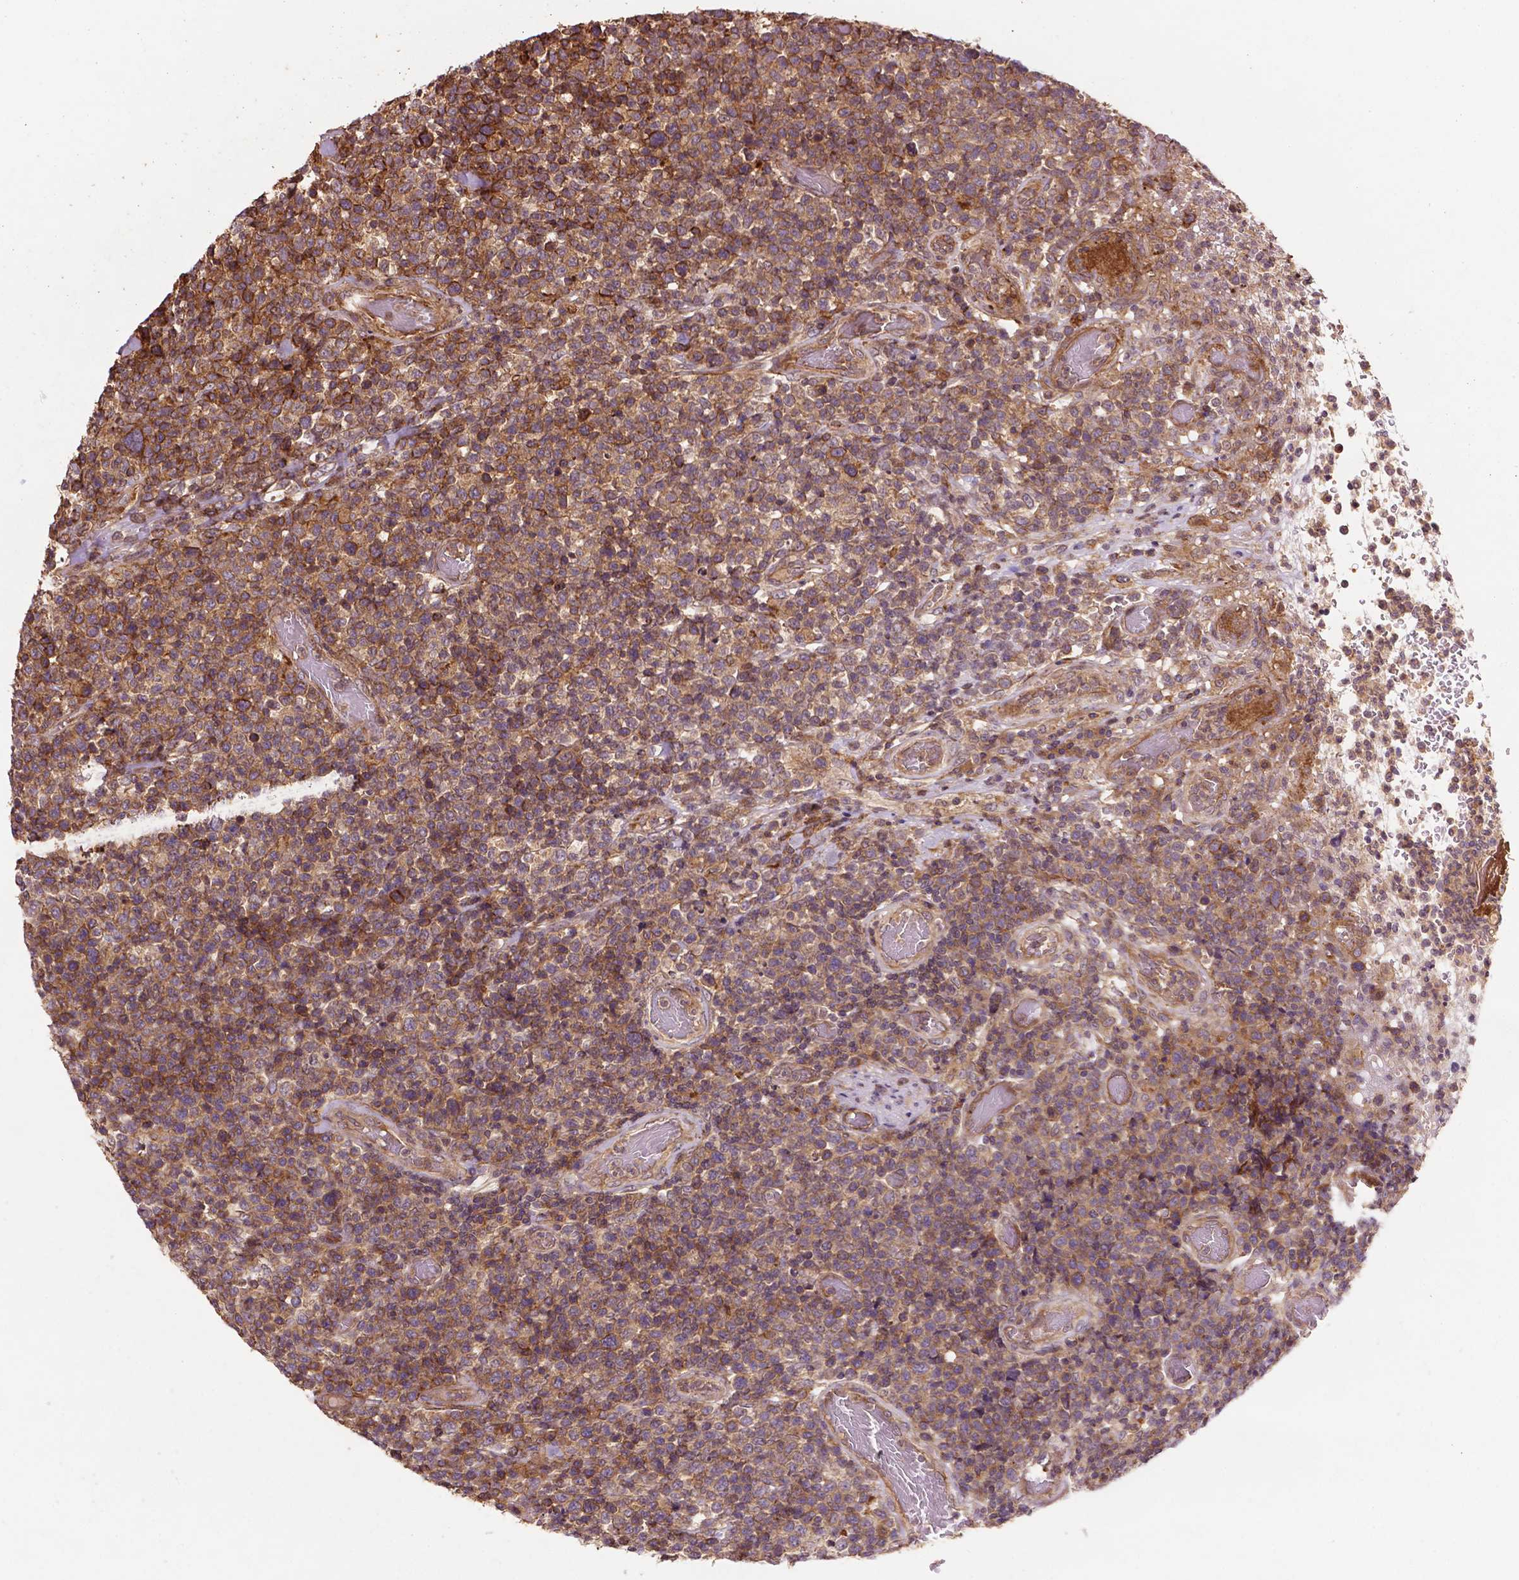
{"staining": {"intensity": "moderate", "quantity": ">75%", "location": "cytoplasmic/membranous"}, "tissue": "lymphoma", "cell_type": "Tumor cells", "image_type": "cancer", "snomed": [{"axis": "morphology", "description": "Malignant lymphoma, non-Hodgkin's type, High grade"}, {"axis": "topography", "description": "Soft tissue"}], "caption": "A high-resolution histopathology image shows IHC staining of lymphoma, which demonstrates moderate cytoplasmic/membranous positivity in approximately >75% of tumor cells.", "gene": "ZMYND19", "patient": {"sex": "female", "age": 56}}